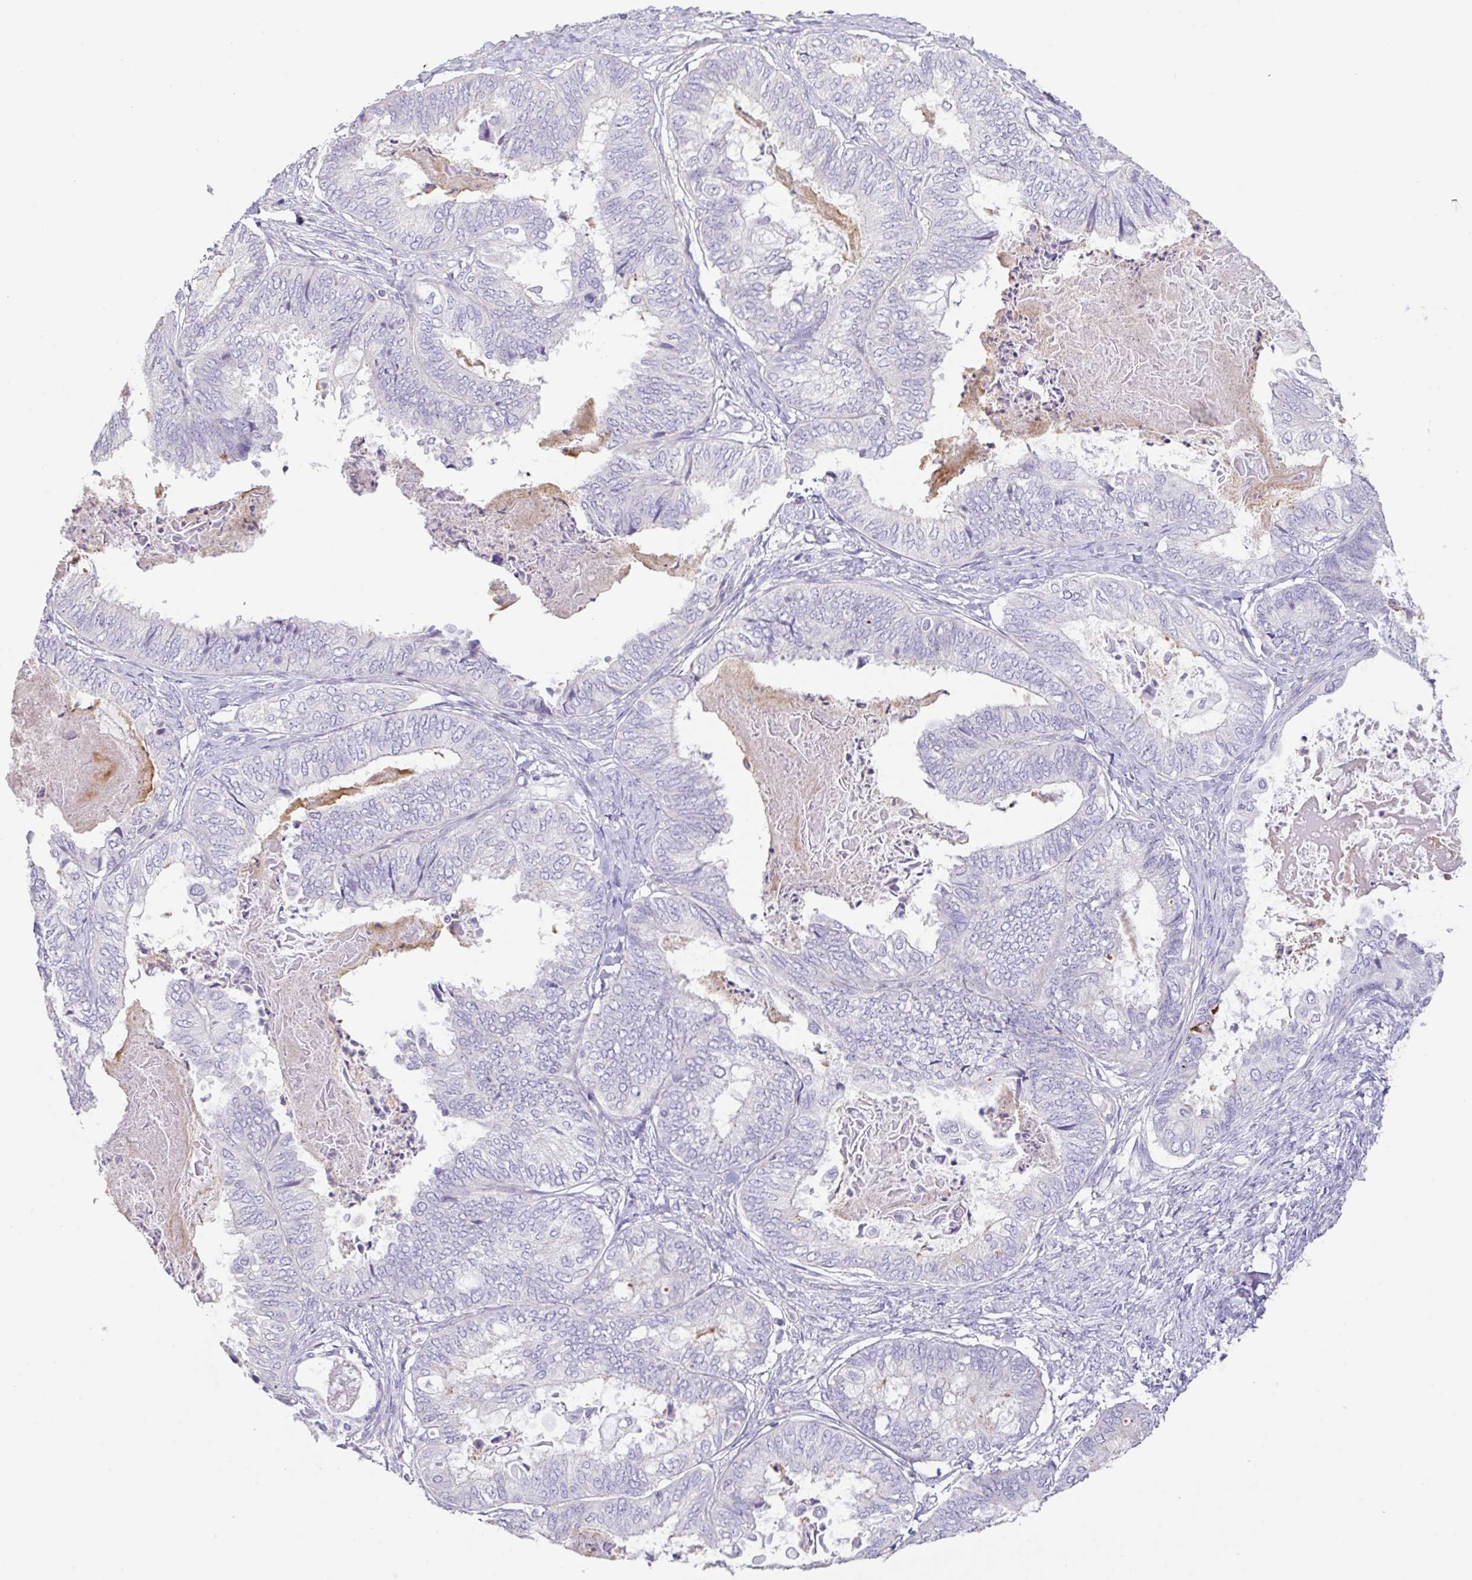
{"staining": {"intensity": "negative", "quantity": "none", "location": "none"}, "tissue": "ovarian cancer", "cell_type": "Tumor cells", "image_type": "cancer", "snomed": [{"axis": "morphology", "description": "Carcinoma, endometroid"}, {"axis": "topography", "description": "Ovary"}], "caption": "Endometroid carcinoma (ovarian) stained for a protein using IHC exhibits no staining tumor cells.", "gene": "PYGM", "patient": {"sex": "female", "age": 70}}